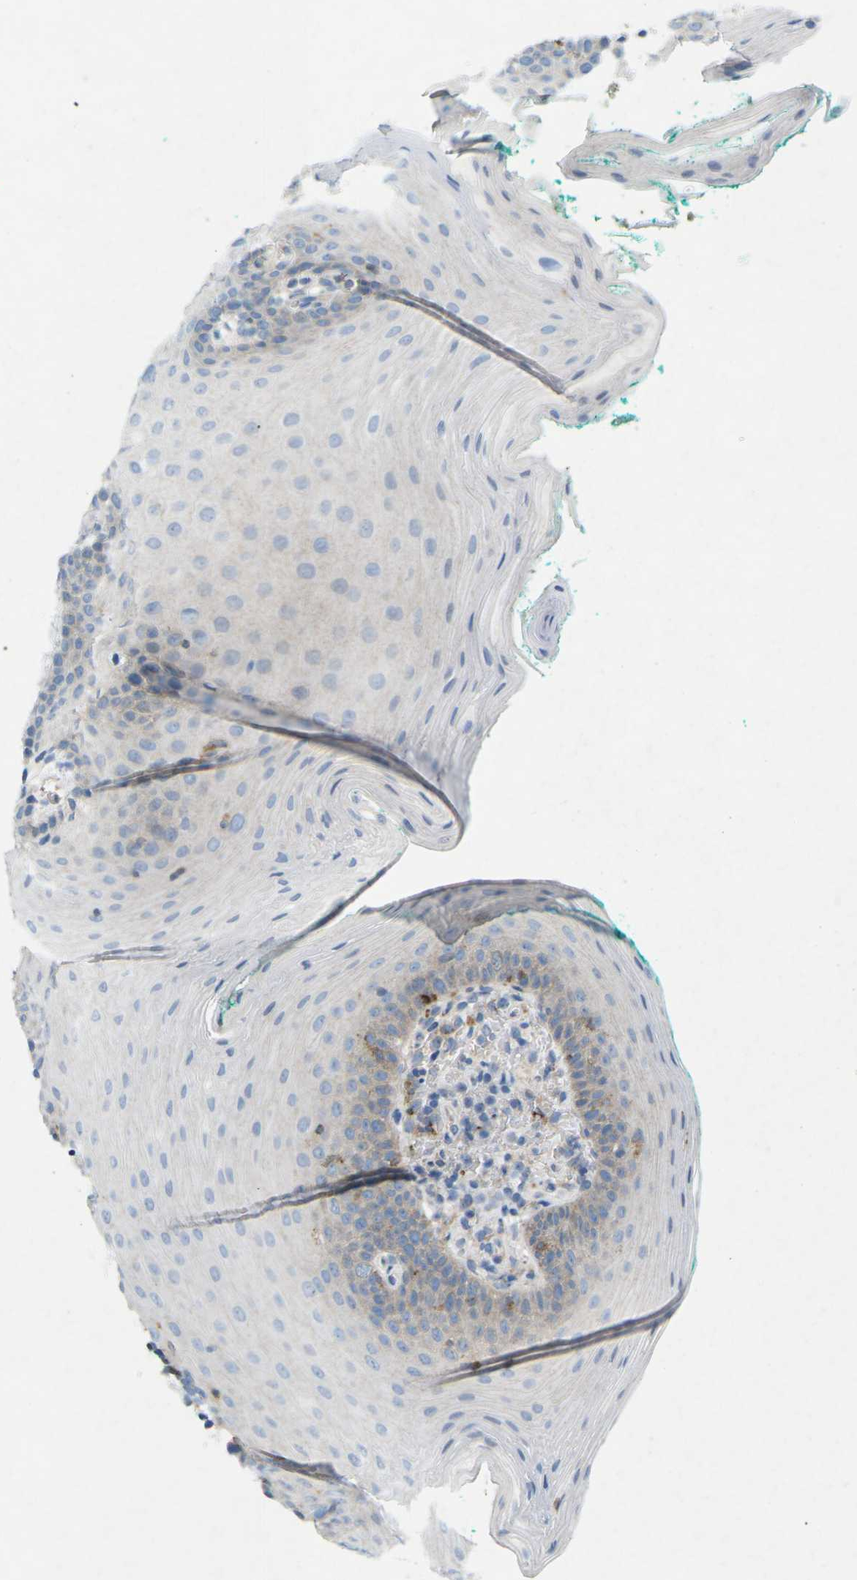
{"staining": {"intensity": "weak", "quantity": "<25%", "location": "cytoplasmic/membranous"}, "tissue": "oral mucosa", "cell_type": "Squamous epithelial cells", "image_type": "normal", "snomed": [{"axis": "morphology", "description": "Normal tissue, NOS"}, {"axis": "topography", "description": "Oral tissue"}], "caption": "Immunohistochemistry (IHC) photomicrograph of unremarkable human oral mucosa stained for a protein (brown), which demonstrates no expression in squamous epithelial cells.", "gene": "STK11", "patient": {"sex": "male", "age": 58}}